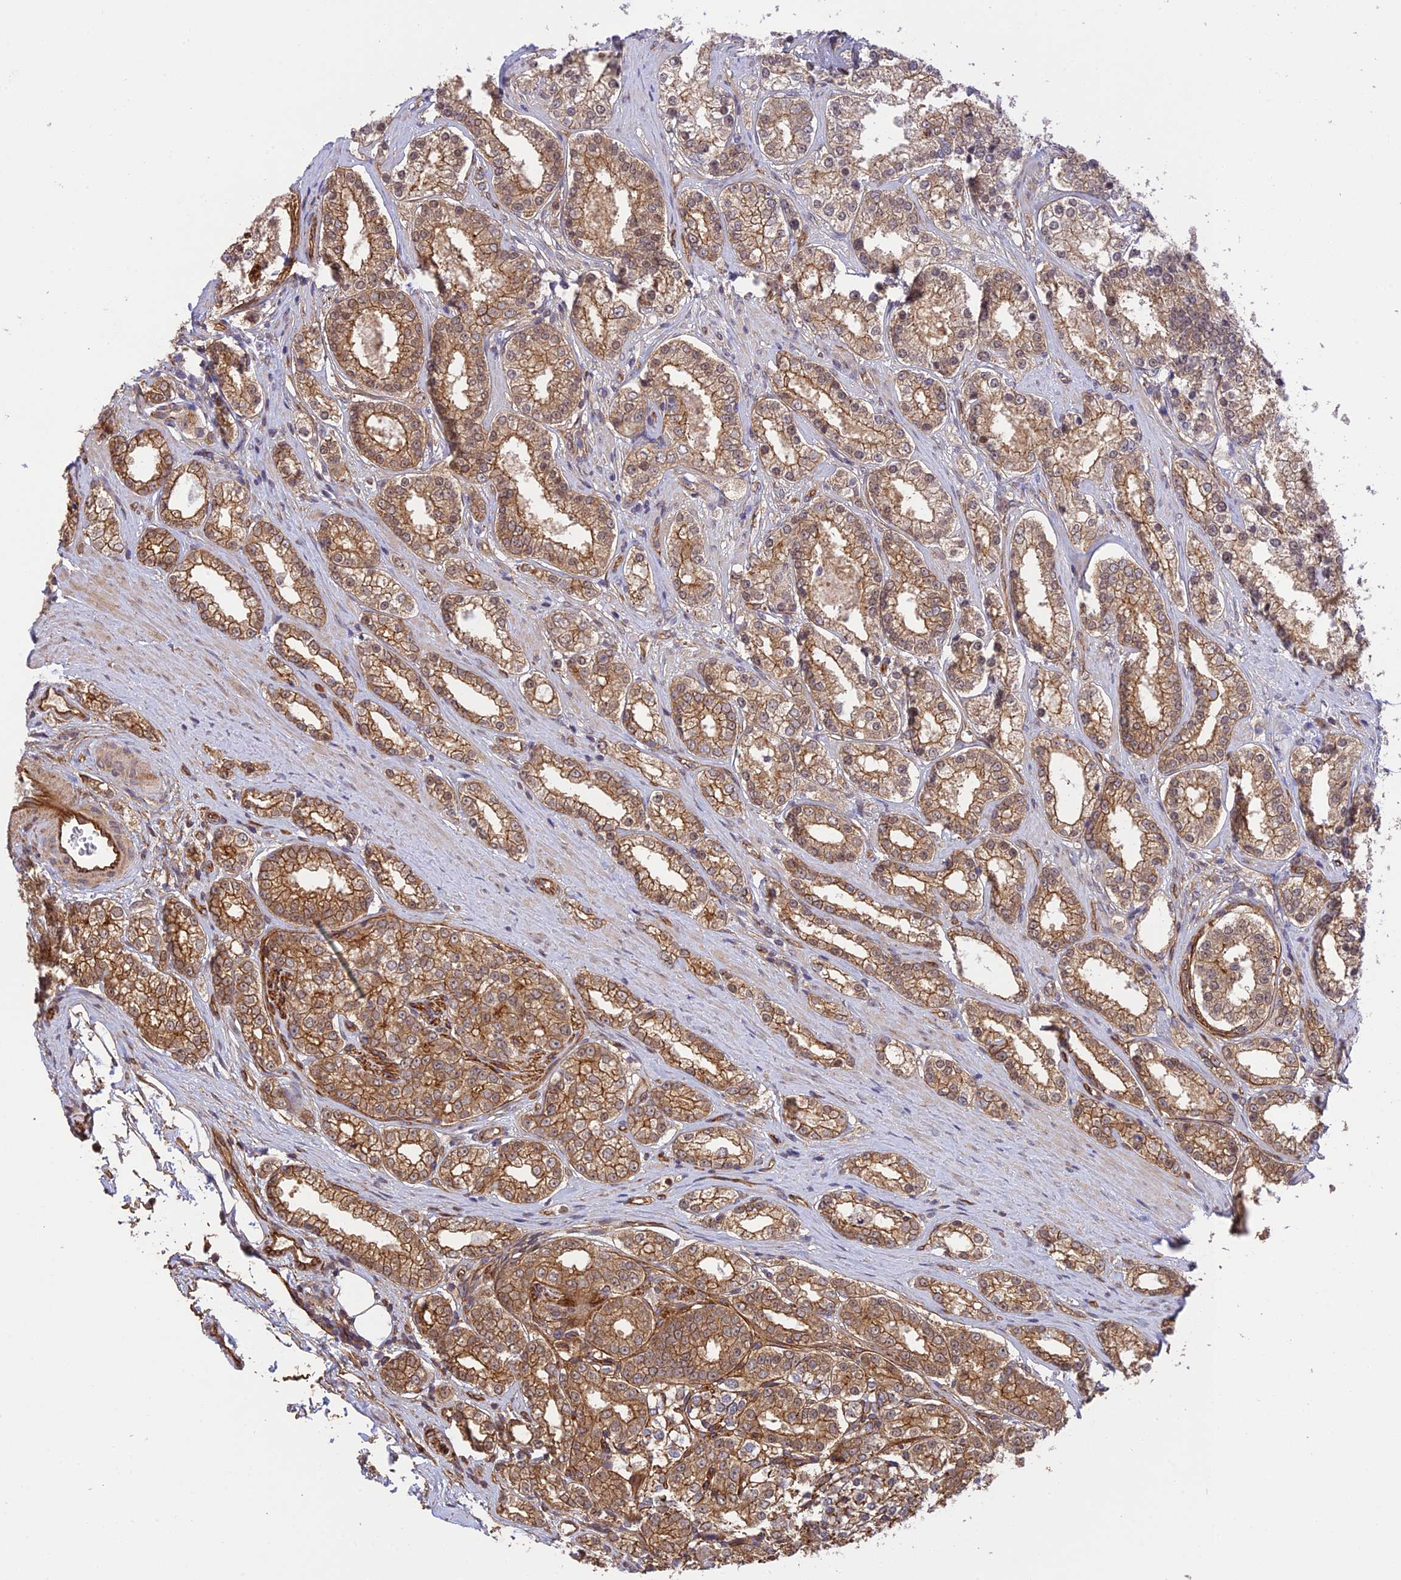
{"staining": {"intensity": "moderate", "quantity": ">75%", "location": "cytoplasmic/membranous"}, "tissue": "prostate cancer", "cell_type": "Tumor cells", "image_type": "cancer", "snomed": [{"axis": "morphology", "description": "Normal tissue, NOS"}, {"axis": "morphology", "description": "Adenocarcinoma, High grade"}, {"axis": "topography", "description": "Prostate"}], "caption": "IHC image of adenocarcinoma (high-grade) (prostate) stained for a protein (brown), which shows medium levels of moderate cytoplasmic/membranous staining in approximately >75% of tumor cells.", "gene": "HOMER2", "patient": {"sex": "male", "age": 83}}